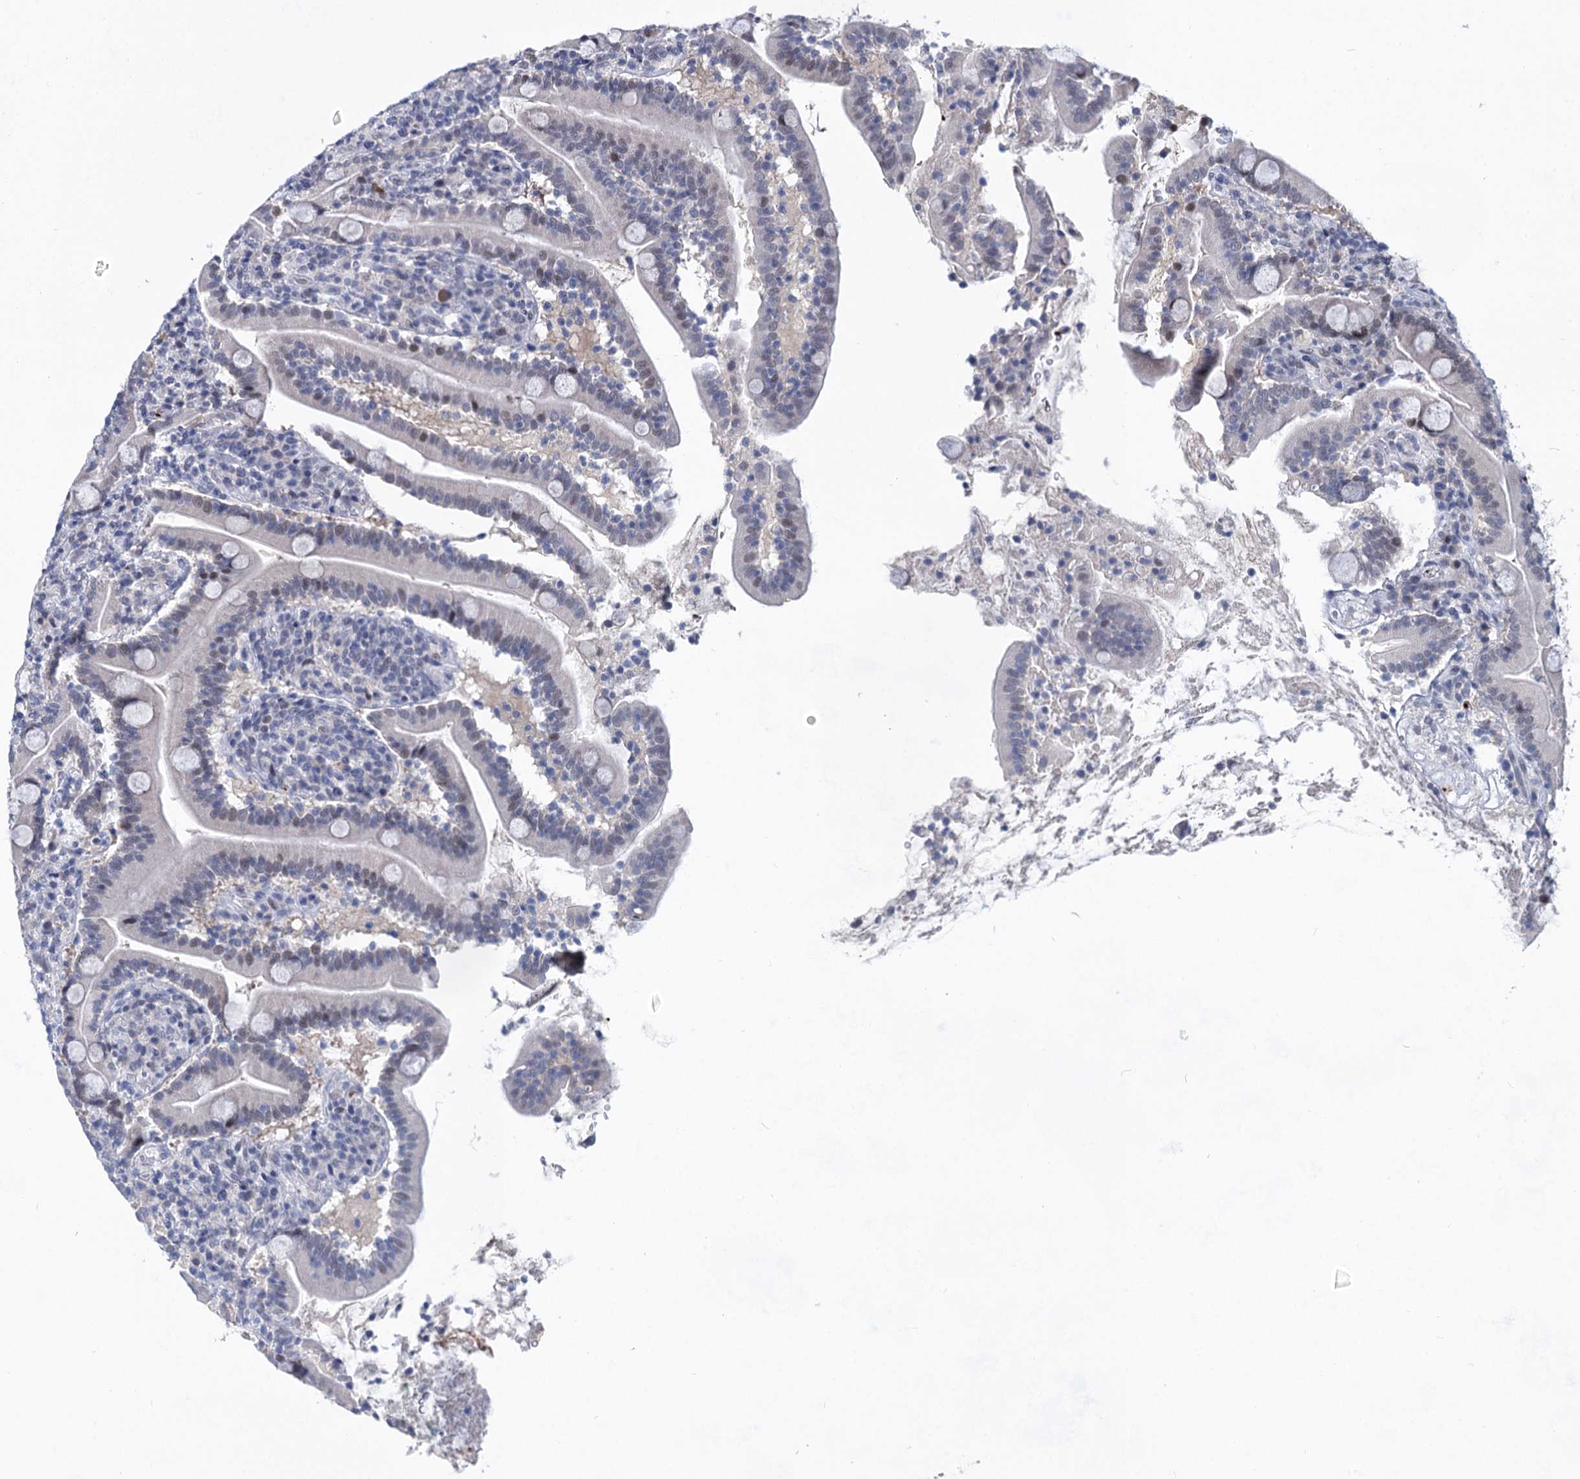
{"staining": {"intensity": "weak", "quantity": "<25%", "location": "nuclear"}, "tissue": "duodenum", "cell_type": "Glandular cells", "image_type": "normal", "snomed": [{"axis": "morphology", "description": "Normal tissue, NOS"}, {"axis": "topography", "description": "Duodenum"}], "caption": "Human duodenum stained for a protein using immunohistochemistry exhibits no positivity in glandular cells.", "gene": "MON2", "patient": {"sex": "male", "age": 35}}